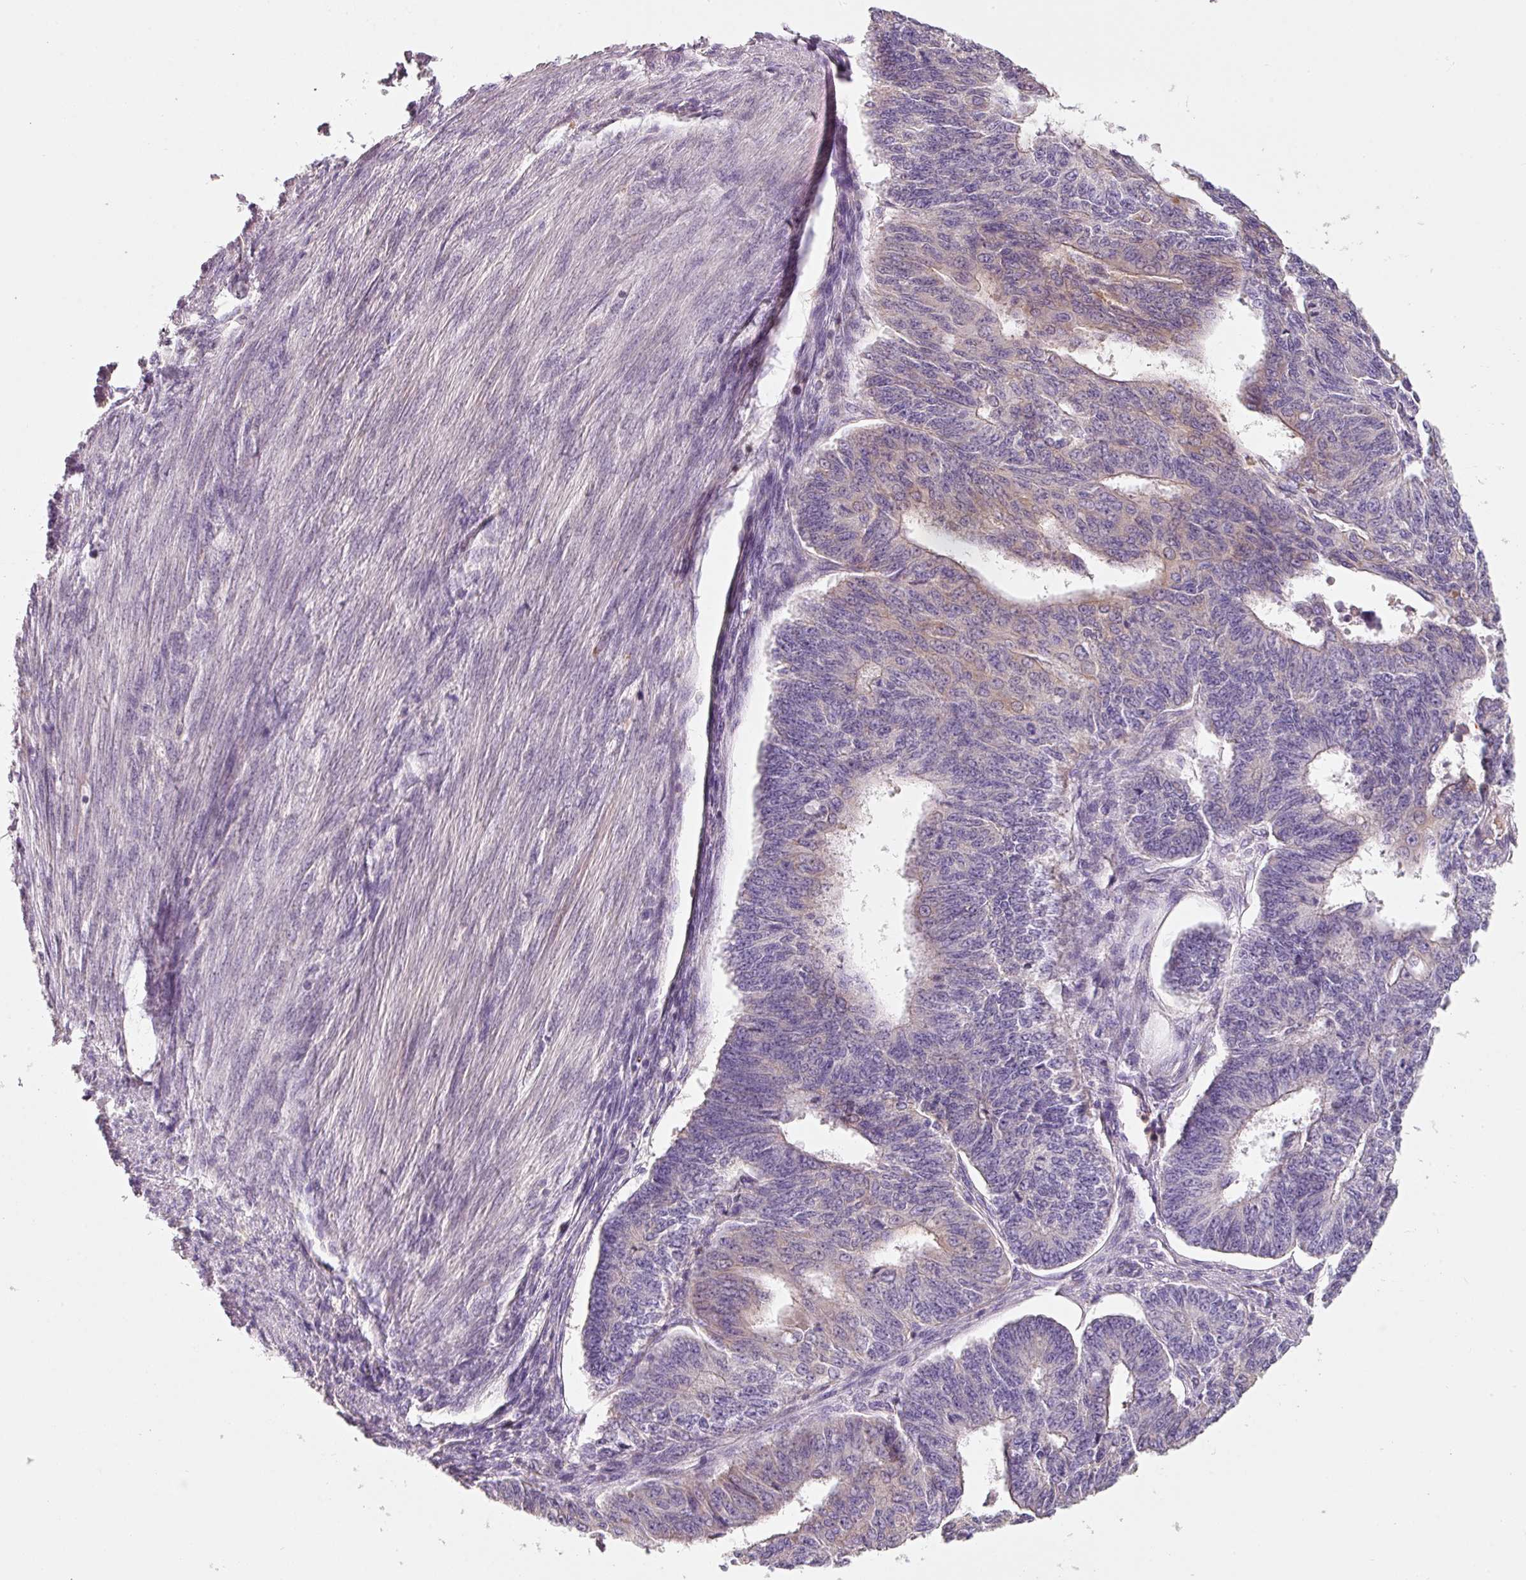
{"staining": {"intensity": "weak", "quantity": "<25%", "location": "cytoplasmic/membranous"}, "tissue": "endometrial cancer", "cell_type": "Tumor cells", "image_type": "cancer", "snomed": [{"axis": "morphology", "description": "Adenocarcinoma, NOS"}, {"axis": "topography", "description": "Endometrium"}], "caption": "The micrograph reveals no staining of tumor cells in adenocarcinoma (endometrial).", "gene": "IQGAP2", "patient": {"sex": "female", "age": 32}}